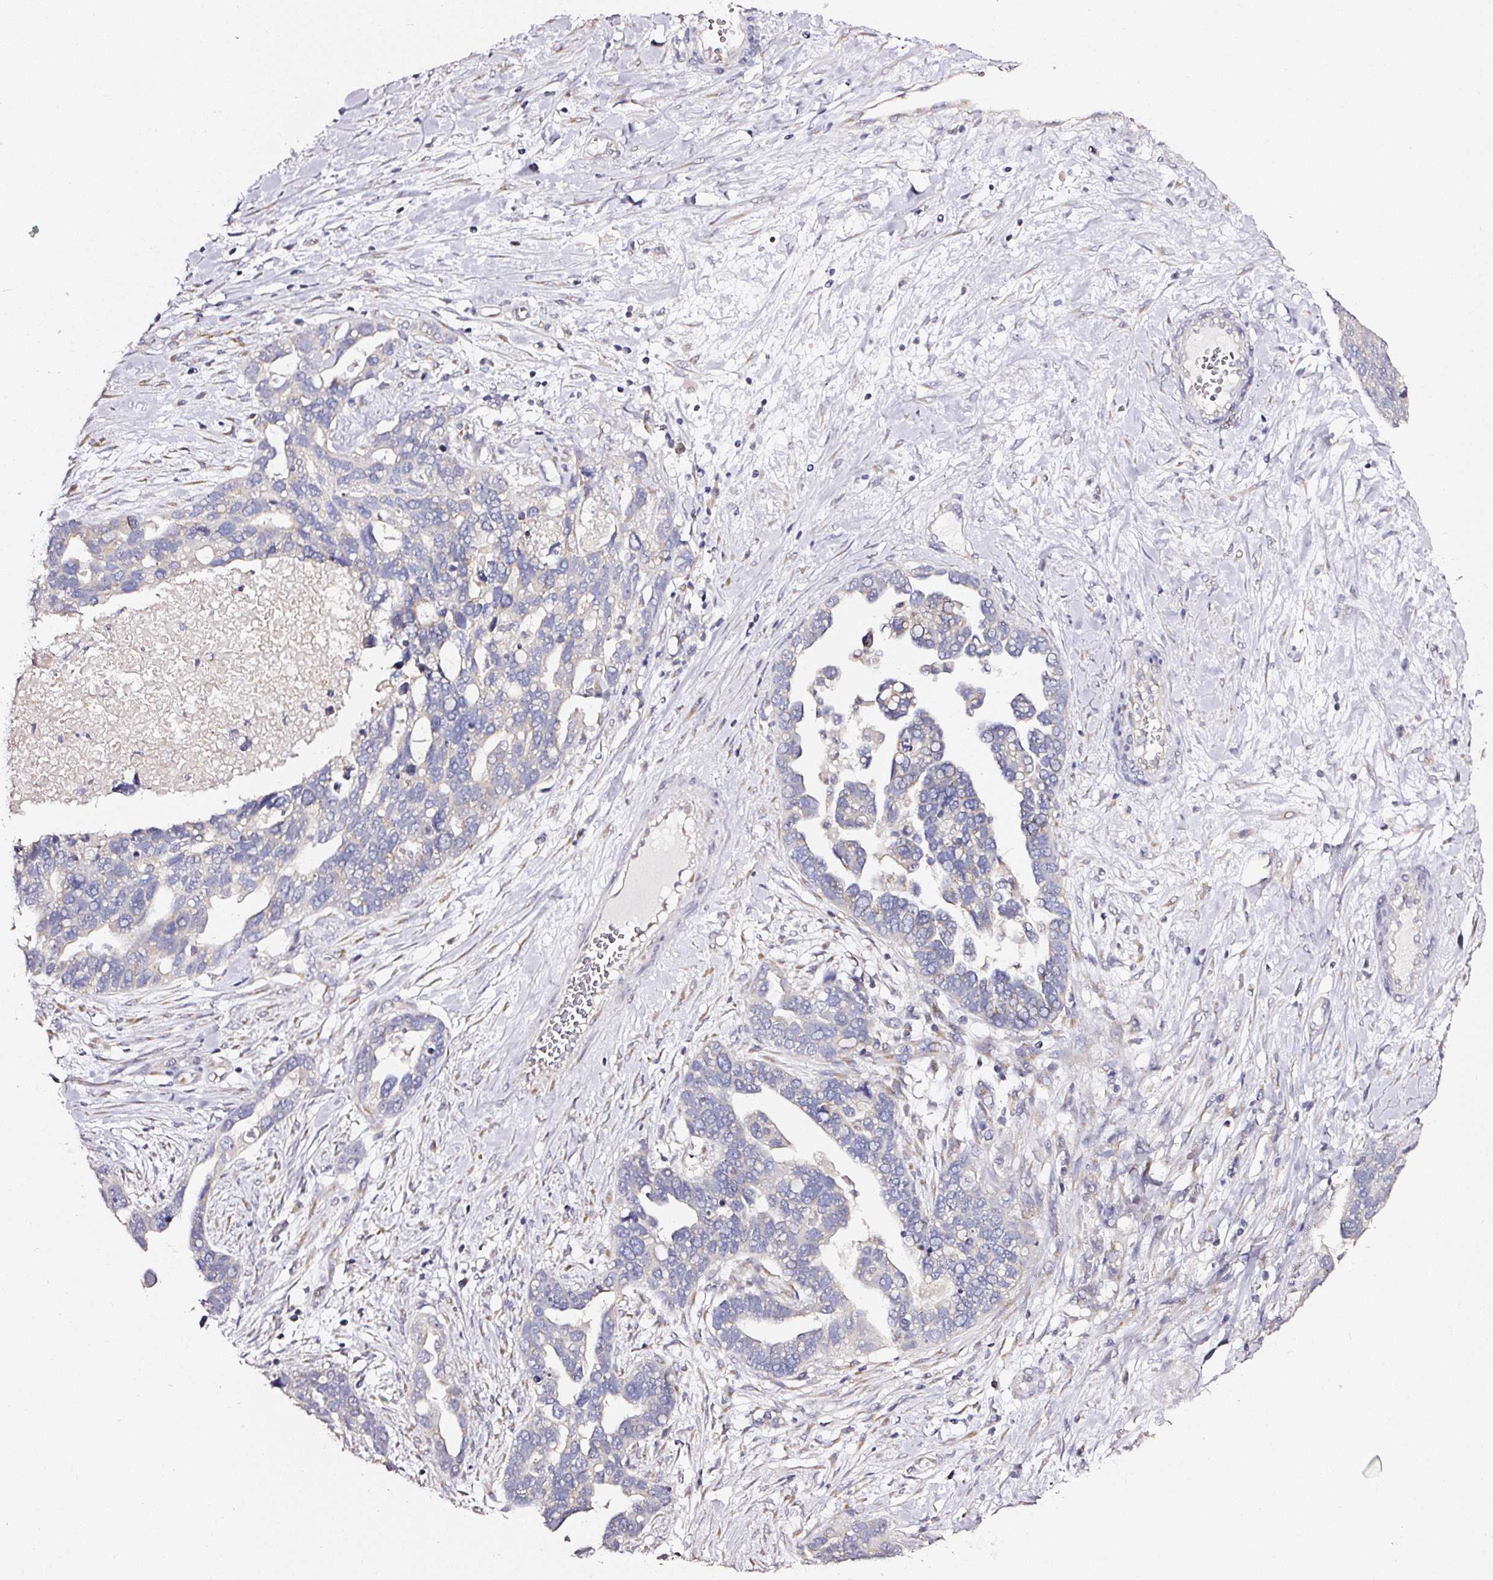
{"staining": {"intensity": "negative", "quantity": "none", "location": "none"}, "tissue": "ovarian cancer", "cell_type": "Tumor cells", "image_type": "cancer", "snomed": [{"axis": "morphology", "description": "Cystadenocarcinoma, serous, NOS"}, {"axis": "topography", "description": "Ovary"}], "caption": "DAB immunohistochemical staining of human ovarian cancer (serous cystadenocarcinoma) reveals no significant staining in tumor cells.", "gene": "NTRK1", "patient": {"sex": "female", "age": 54}}